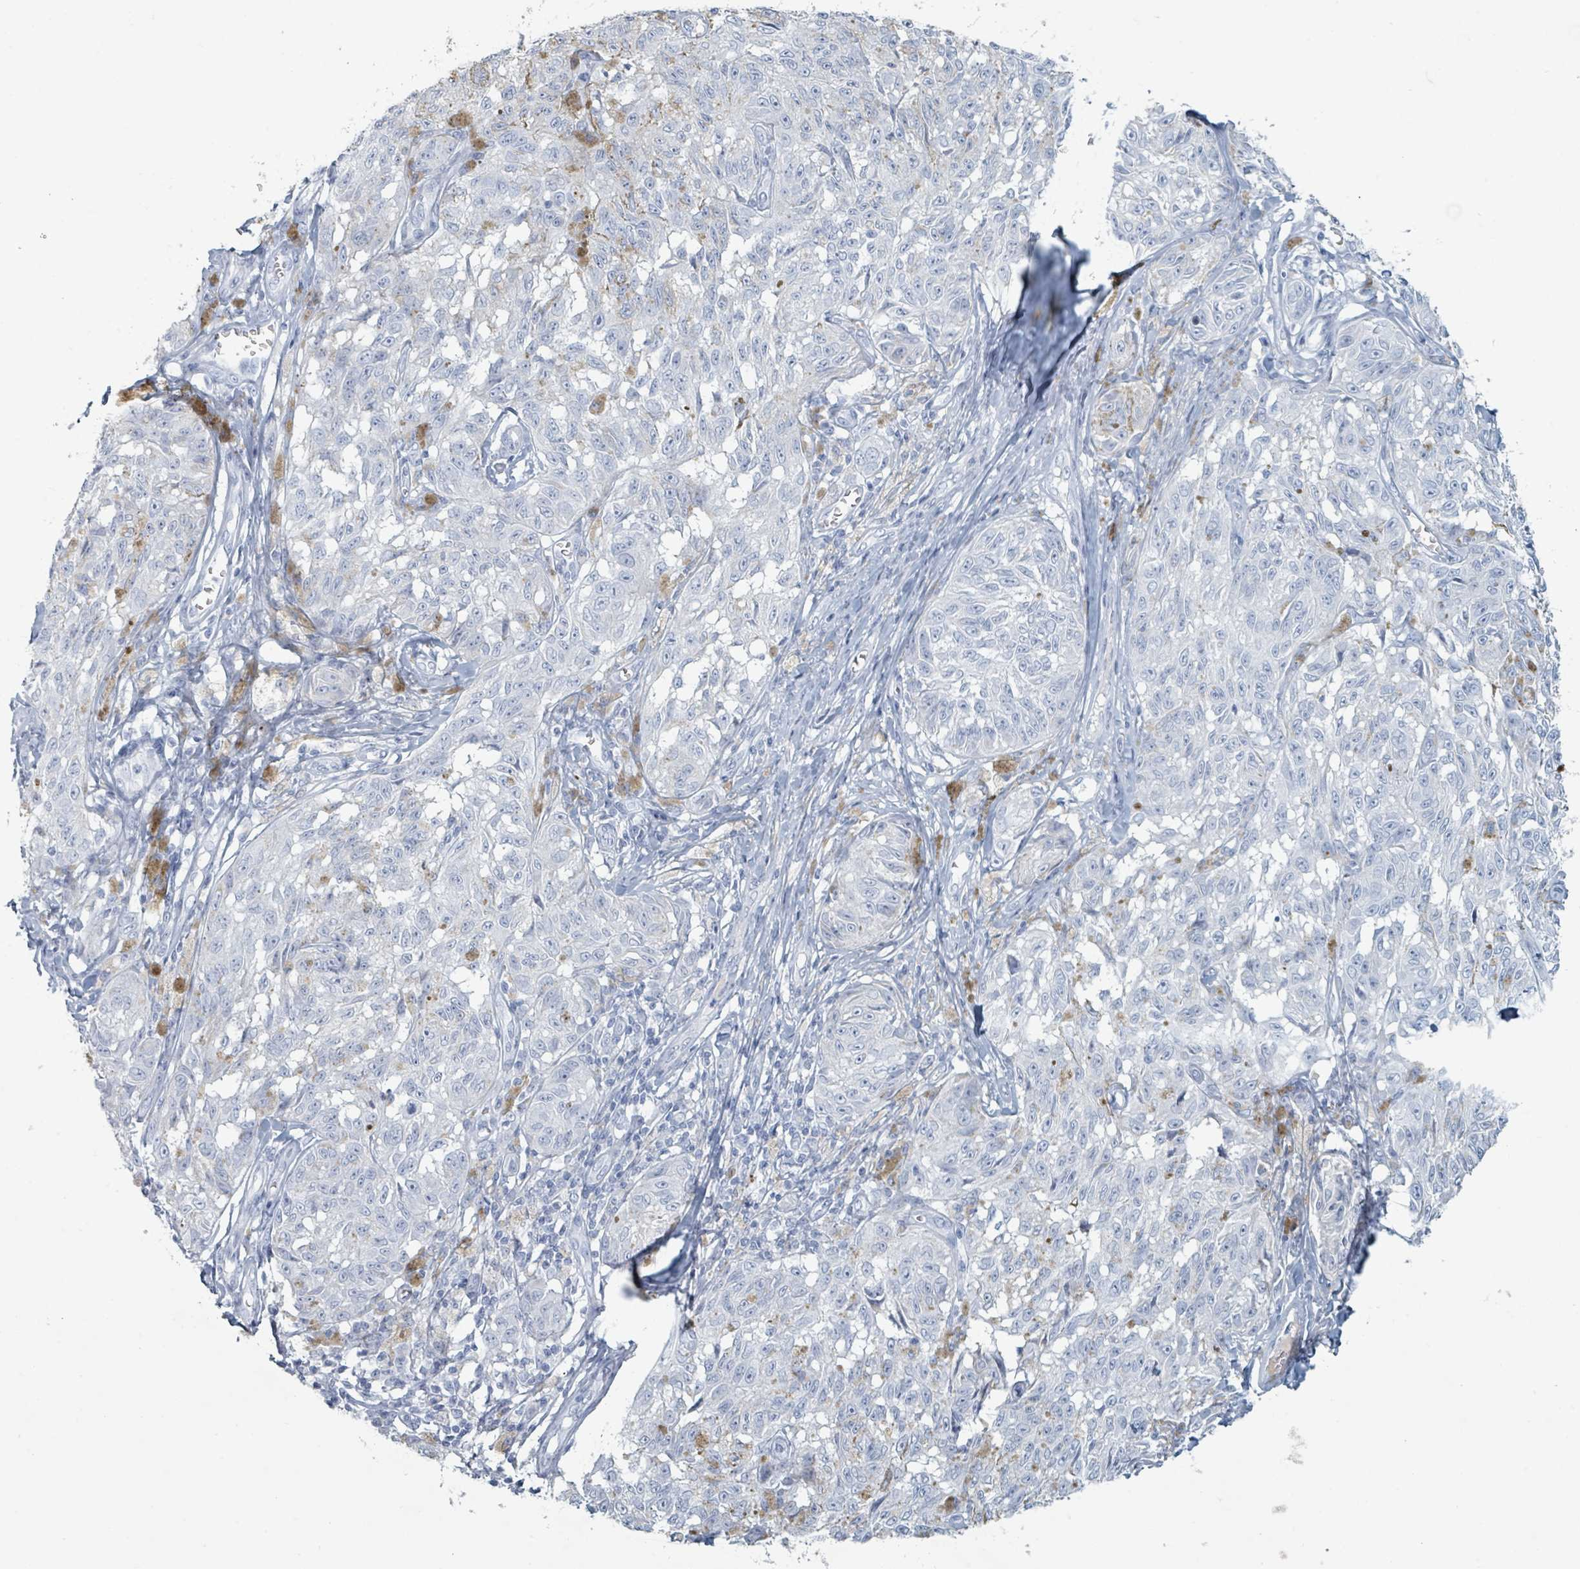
{"staining": {"intensity": "negative", "quantity": "none", "location": "none"}, "tissue": "melanoma", "cell_type": "Tumor cells", "image_type": "cancer", "snomed": [{"axis": "morphology", "description": "Malignant melanoma, NOS"}, {"axis": "topography", "description": "Skin"}], "caption": "Immunohistochemical staining of melanoma shows no significant staining in tumor cells.", "gene": "HEATR5A", "patient": {"sex": "male", "age": 68}}